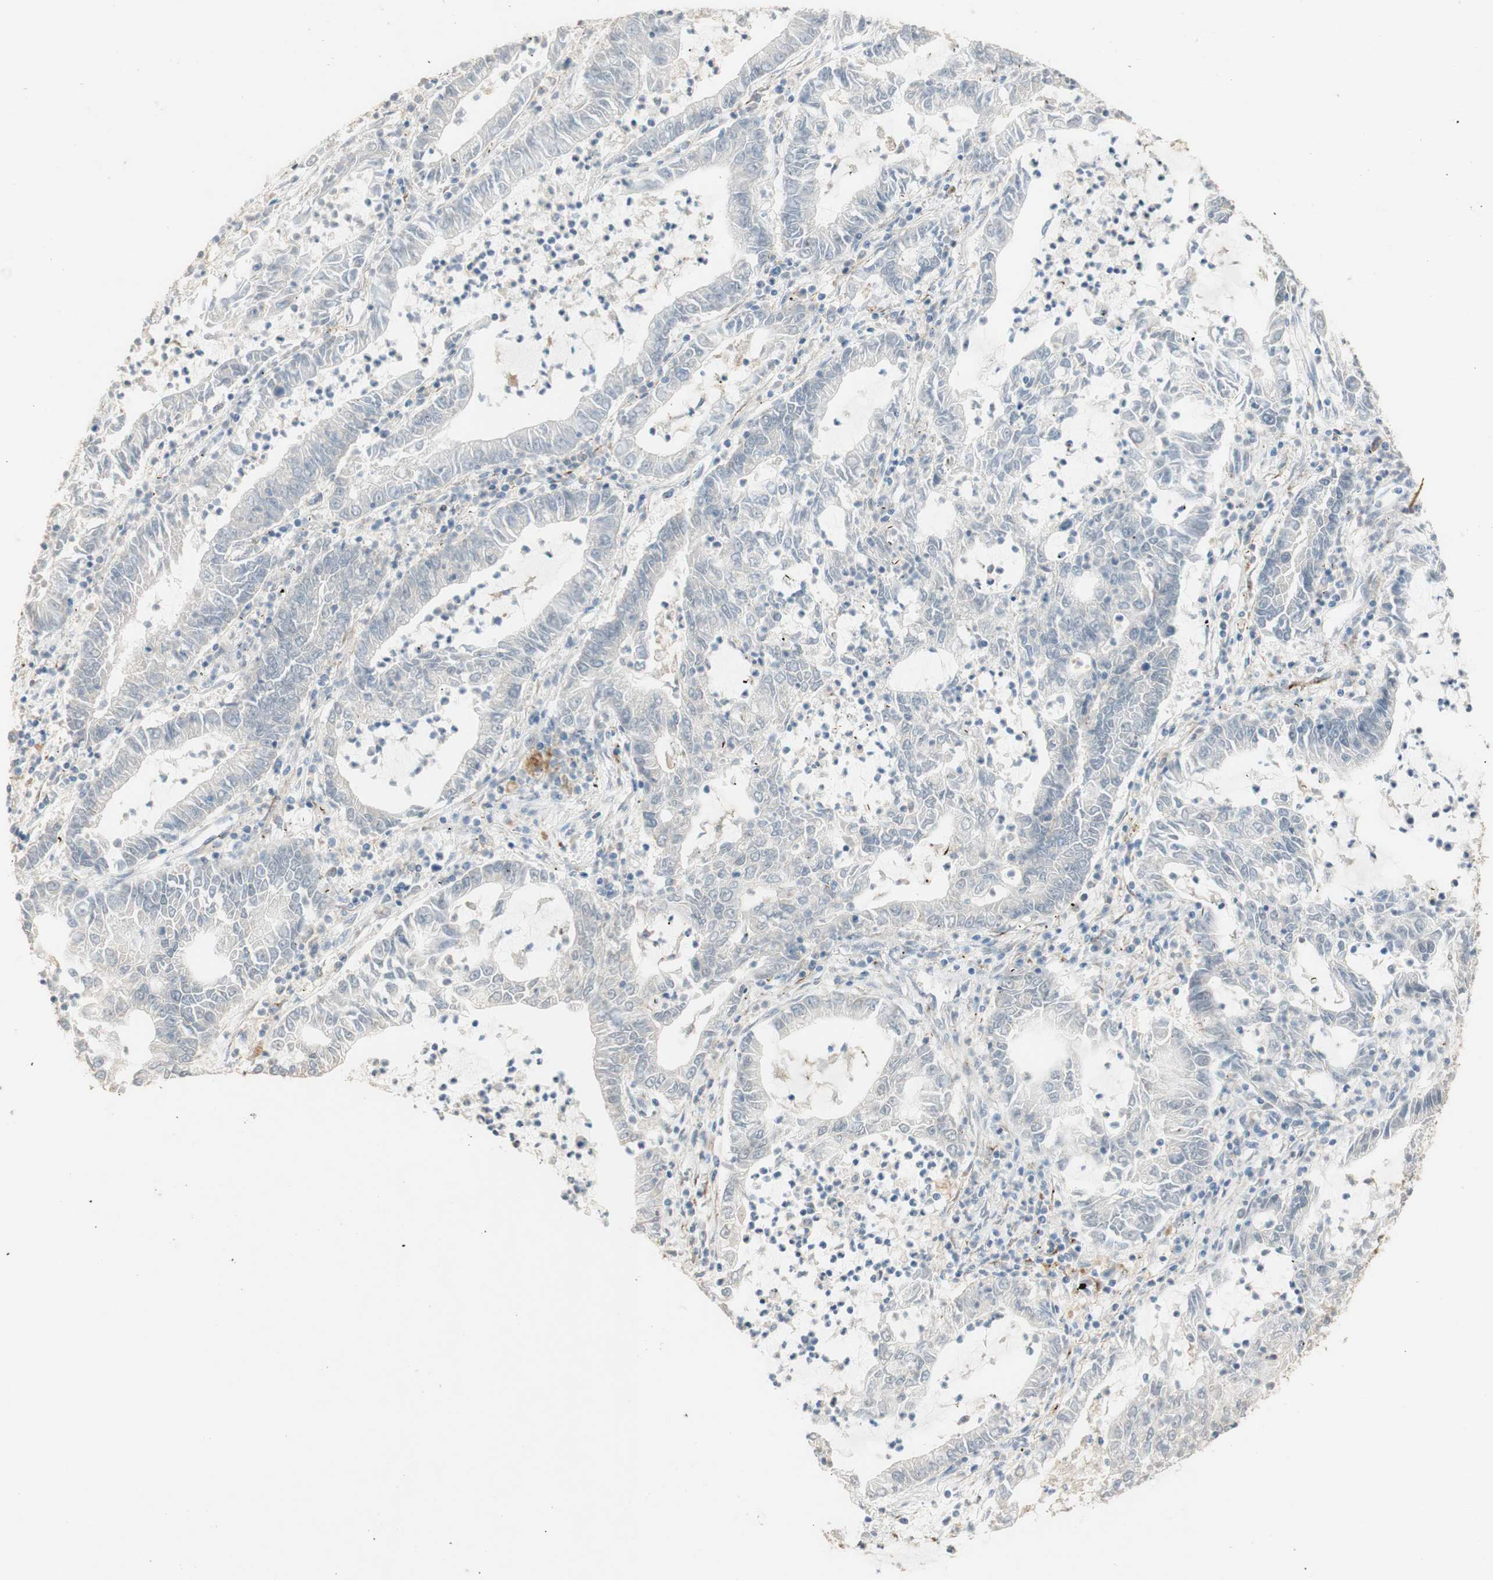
{"staining": {"intensity": "negative", "quantity": "none", "location": "none"}, "tissue": "lung cancer", "cell_type": "Tumor cells", "image_type": "cancer", "snomed": [{"axis": "morphology", "description": "Adenocarcinoma, NOS"}, {"axis": "topography", "description": "Lung"}], "caption": "The immunohistochemistry (IHC) photomicrograph has no significant positivity in tumor cells of lung adenocarcinoma tissue.", "gene": "FOXP1", "patient": {"sex": "female", "age": 51}}